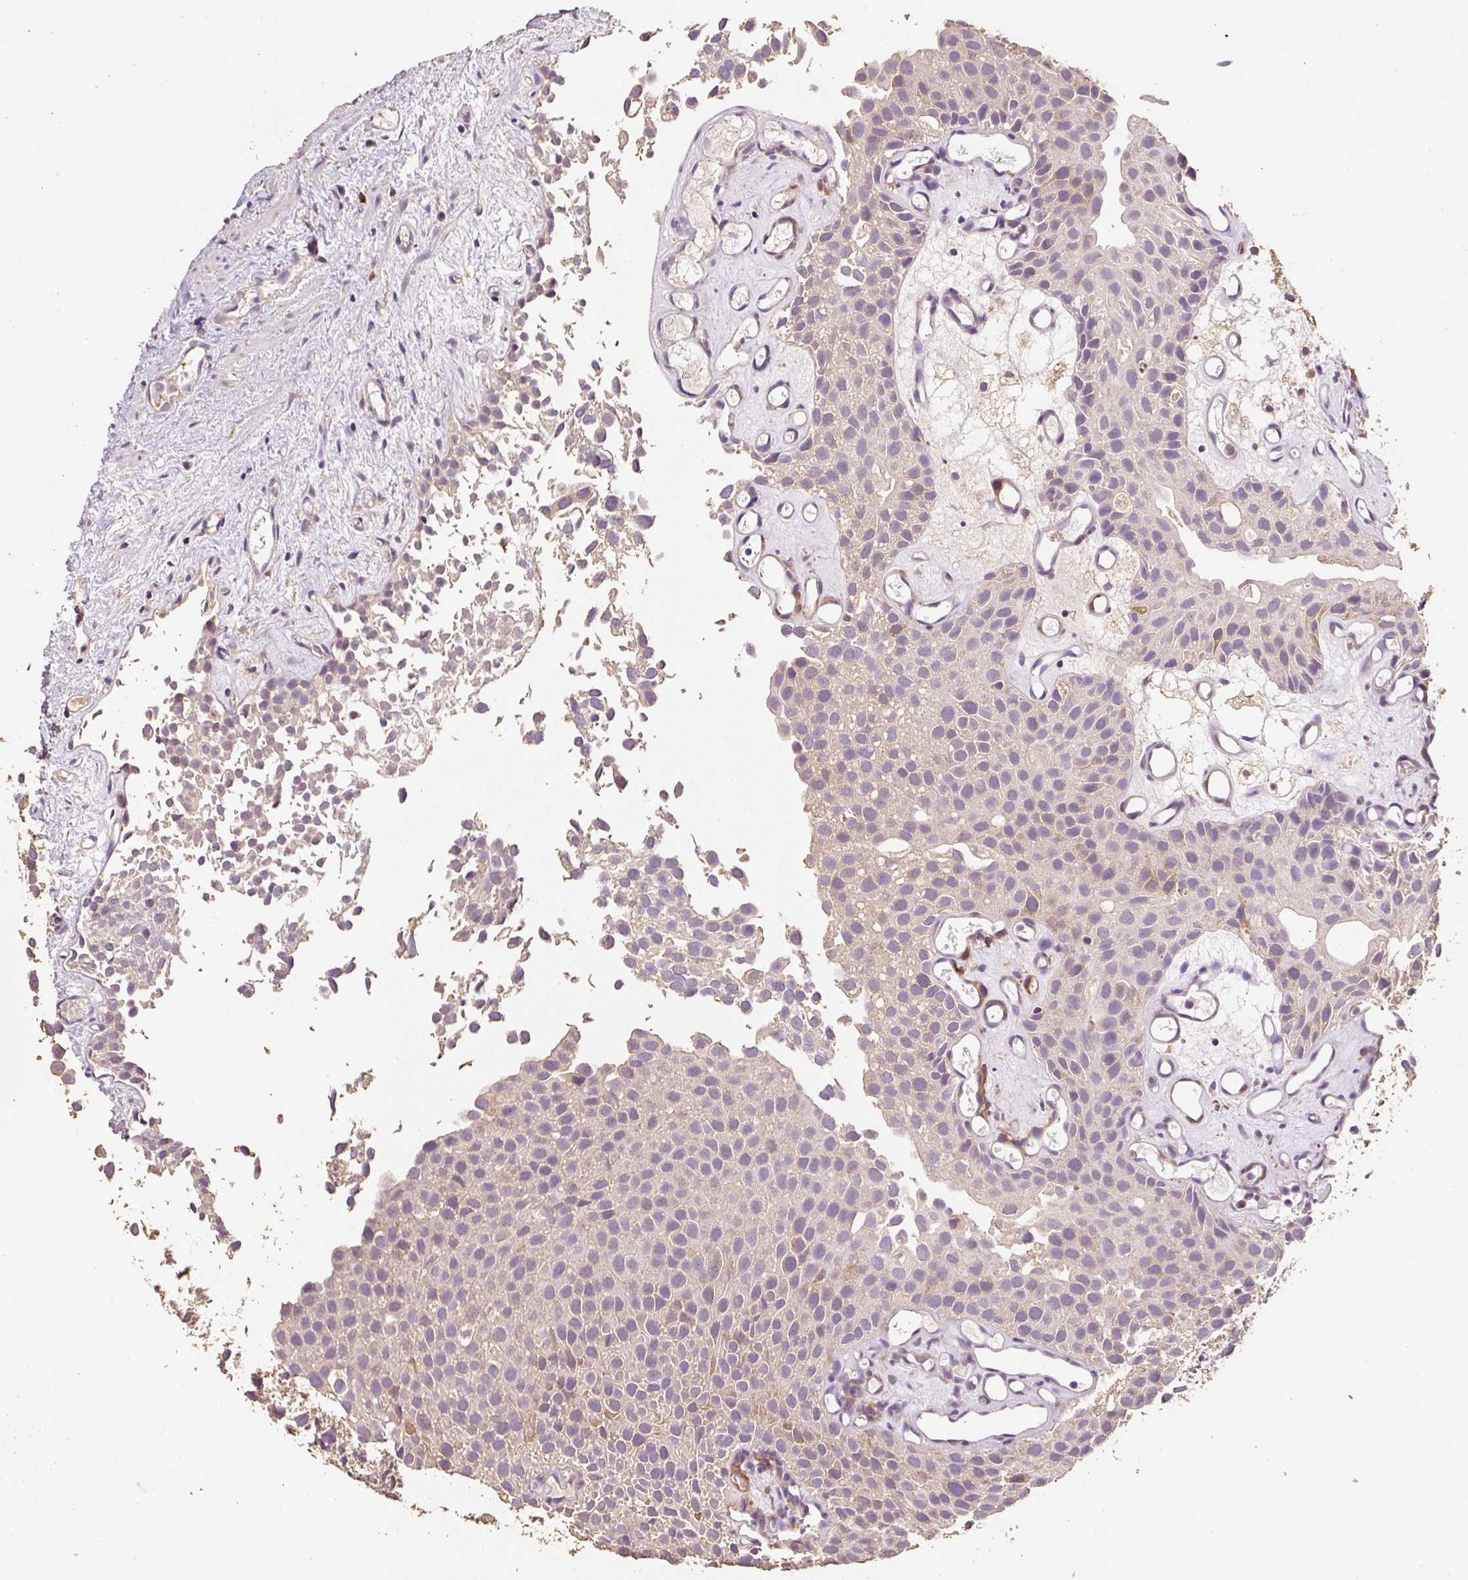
{"staining": {"intensity": "negative", "quantity": "none", "location": "none"}, "tissue": "urothelial cancer", "cell_type": "Tumor cells", "image_type": "cancer", "snomed": [{"axis": "morphology", "description": "Urothelial carcinoma, Low grade"}, {"axis": "topography", "description": "Urinary bladder"}], "caption": "Urothelial cancer was stained to show a protein in brown. There is no significant expression in tumor cells.", "gene": "HERC2", "patient": {"sex": "male", "age": 88}}